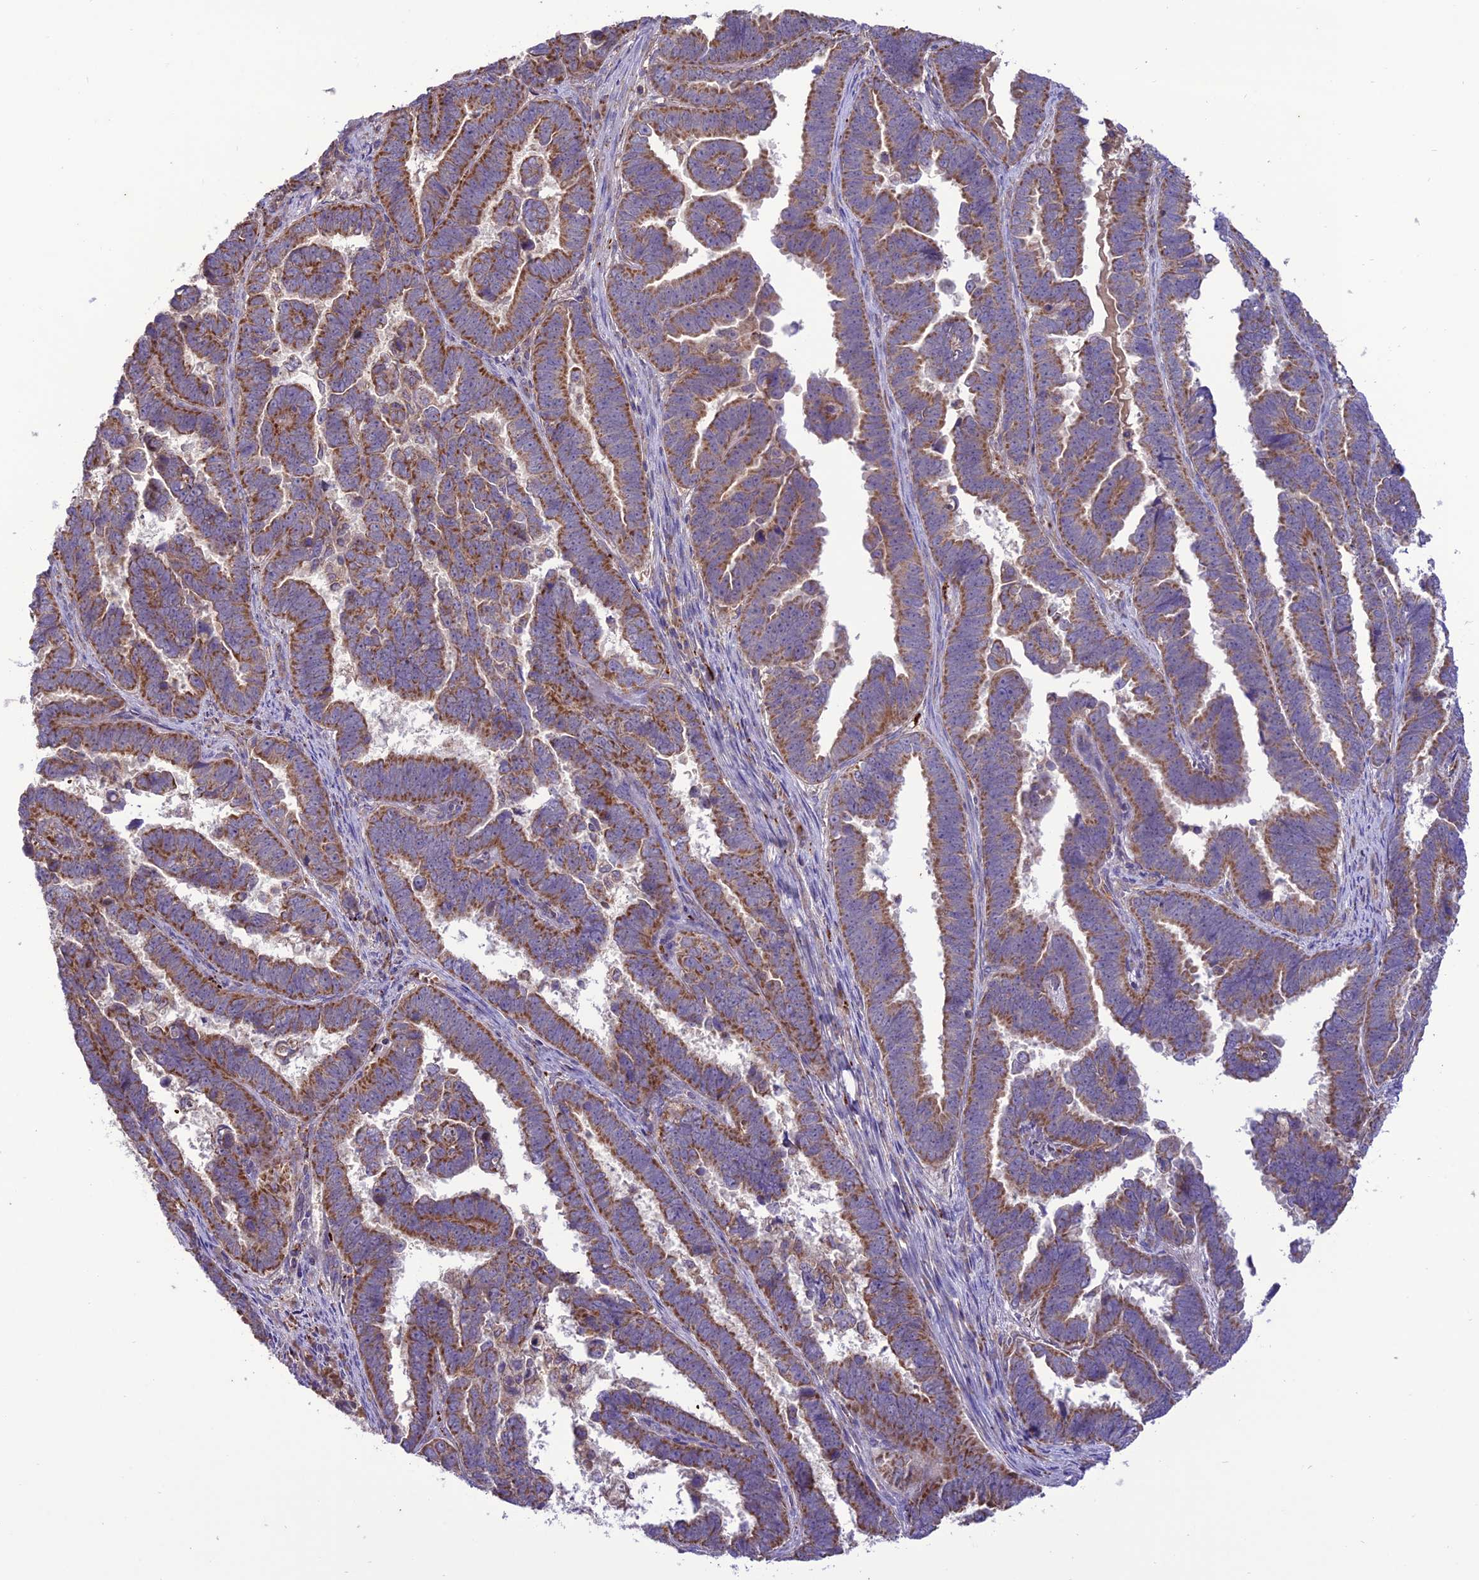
{"staining": {"intensity": "moderate", "quantity": "25%-75%", "location": "cytoplasmic/membranous"}, "tissue": "endometrial cancer", "cell_type": "Tumor cells", "image_type": "cancer", "snomed": [{"axis": "morphology", "description": "Adenocarcinoma, NOS"}, {"axis": "topography", "description": "Endometrium"}], "caption": "Immunohistochemistry (IHC) (DAB) staining of endometrial adenocarcinoma reveals moderate cytoplasmic/membranous protein staining in approximately 25%-75% of tumor cells. The protein of interest is shown in brown color, while the nuclei are stained blue.", "gene": "NDUFAF1", "patient": {"sex": "female", "age": 75}}